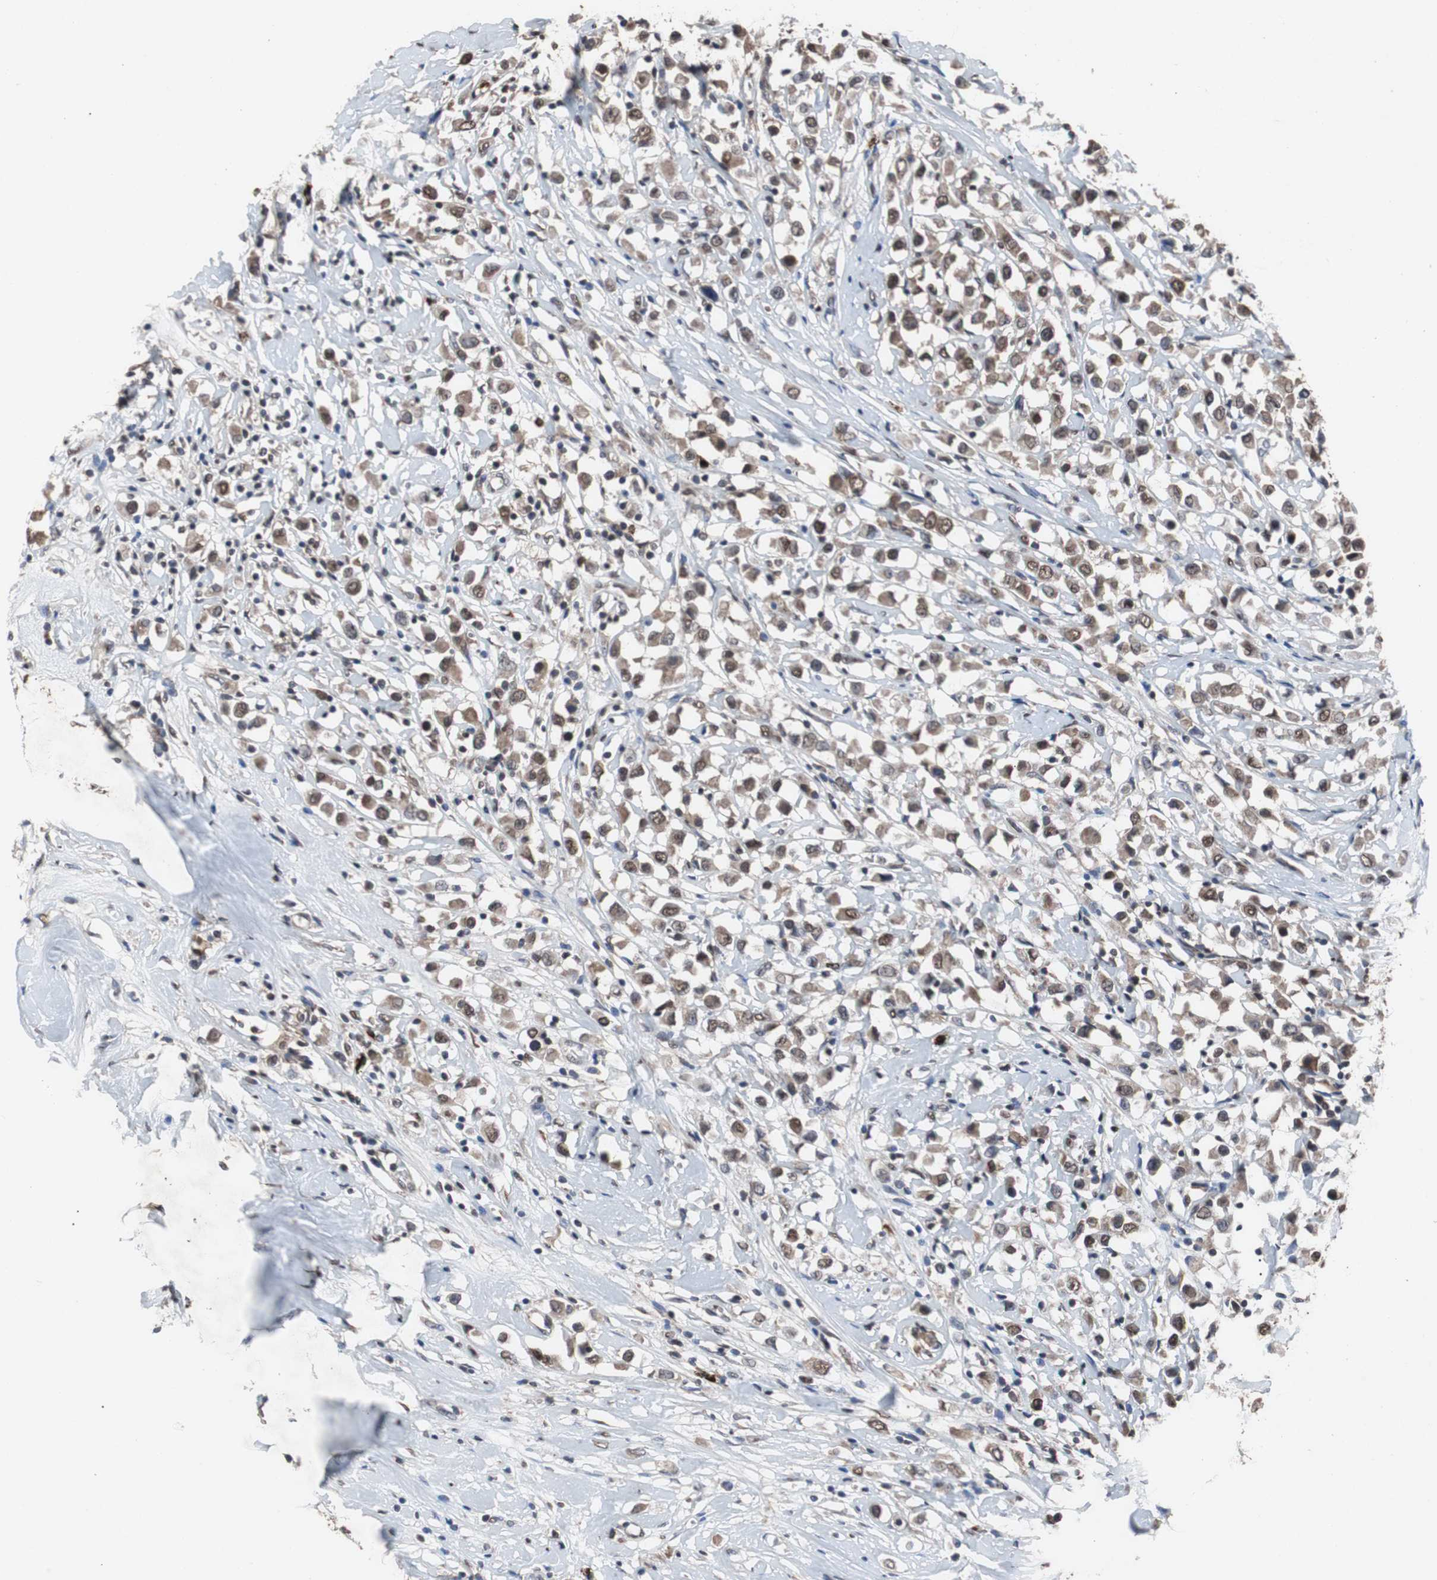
{"staining": {"intensity": "moderate", "quantity": ">75%", "location": "cytoplasmic/membranous"}, "tissue": "breast cancer", "cell_type": "Tumor cells", "image_type": "cancer", "snomed": [{"axis": "morphology", "description": "Duct carcinoma"}, {"axis": "topography", "description": "Breast"}], "caption": "Intraductal carcinoma (breast) stained with a brown dye shows moderate cytoplasmic/membranous positive expression in about >75% of tumor cells.", "gene": "MED27", "patient": {"sex": "female", "age": 61}}